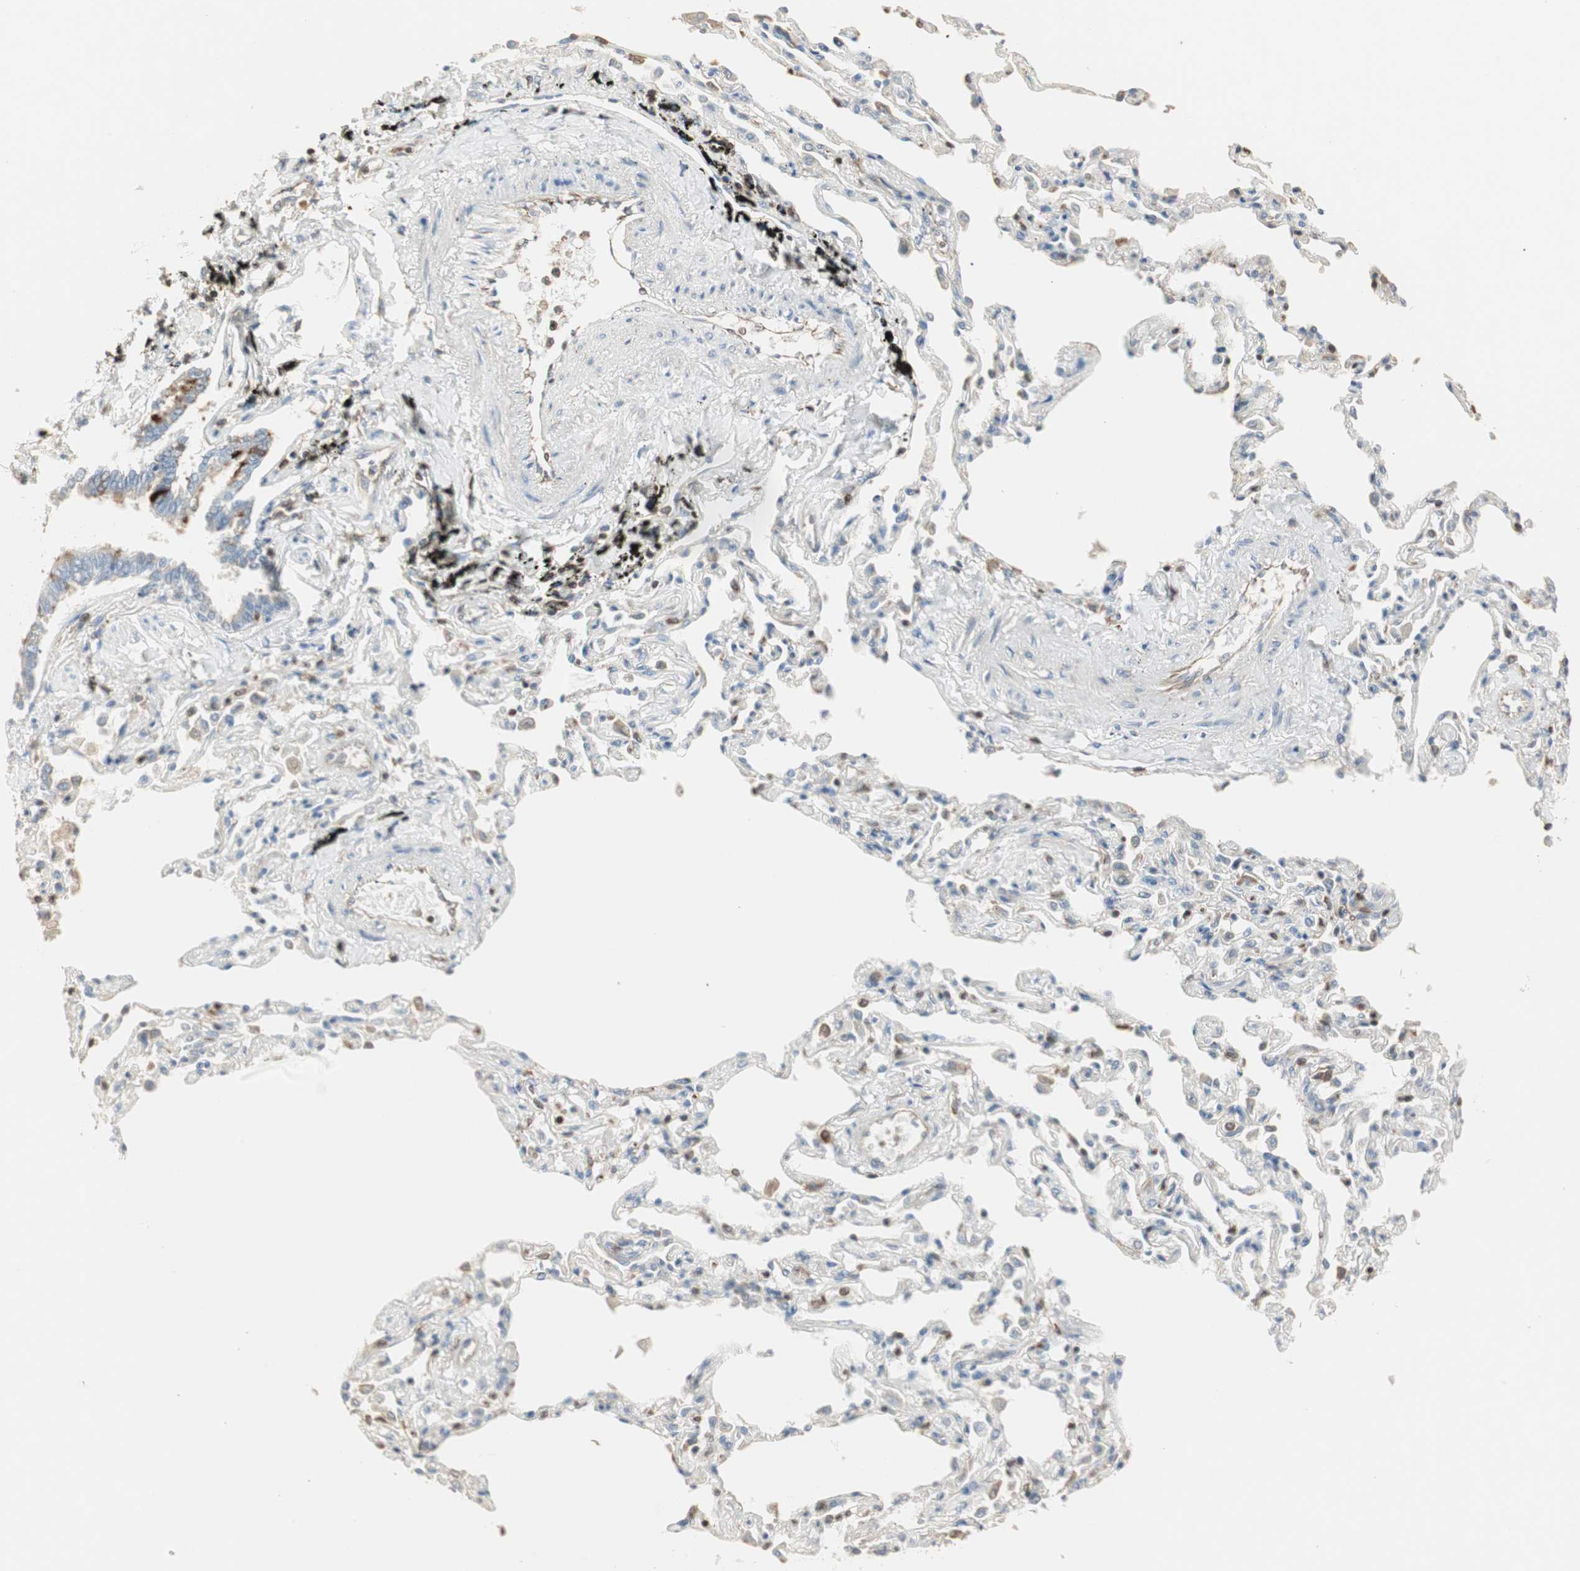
{"staining": {"intensity": "weak", "quantity": "25%-75%", "location": "cytoplasmic/membranous"}, "tissue": "bronchus", "cell_type": "Respiratory epithelial cells", "image_type": "normal", "snomed": [{"axis": "morphology", "description": "Normal tissue, NOS"}, {"axis": "topography", "description": "Lung"}], "caption": "An image of bronchus stained for a protein reveals weak cytoplasmic/membranous brown staining in respiratory epithelial cells.", "gene": "CRLF3", "patient": {"sex": "male", "age": 64}}